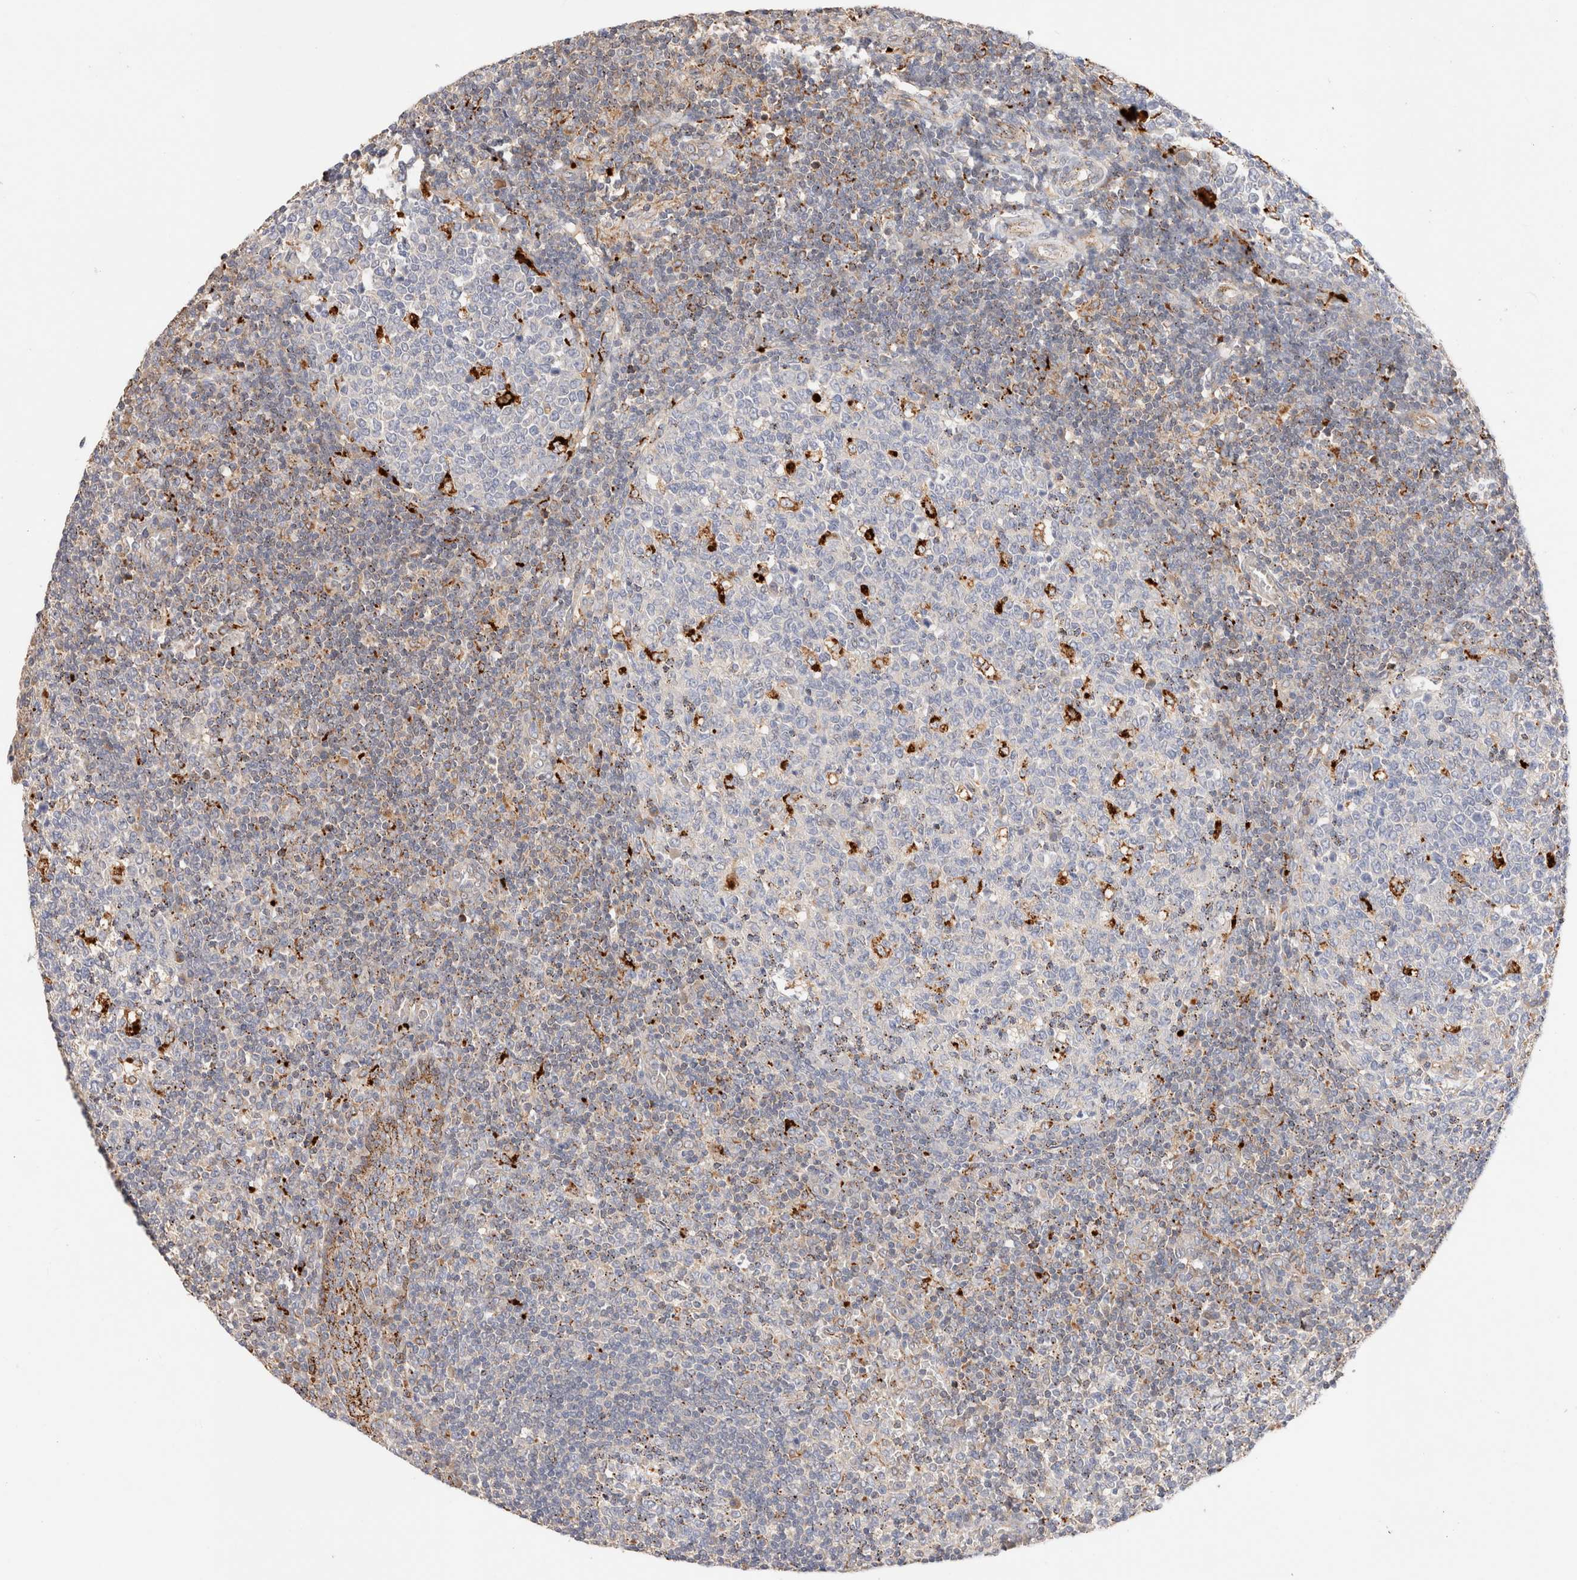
{"staining": {"intensity": "strong", "quantity": "<25%", "location": "cytoplasmic/membranous"}, "tissue": "tonsil", "cell_type": "Germinal center cells", "image_type": "normal", "snomed": [{"axis": "morphology", "description": "Normal tissue, NOS"}, {"axis": "topography", "description": "Tonsil"}], "caption": "The image displays a brown stain indicating the presence of a protein in the cytoplasmic/membranous of germinal center cells in tonsil. The staining was performed using DAB (3,3'-diaminobenzidine) to visualize the protein expression in brown, while the nuclei were stained in blue with hematoxylin (Magnification: 20x).", "gene": "RABEPK", "patient": {"sex": "female", "age": 19}}